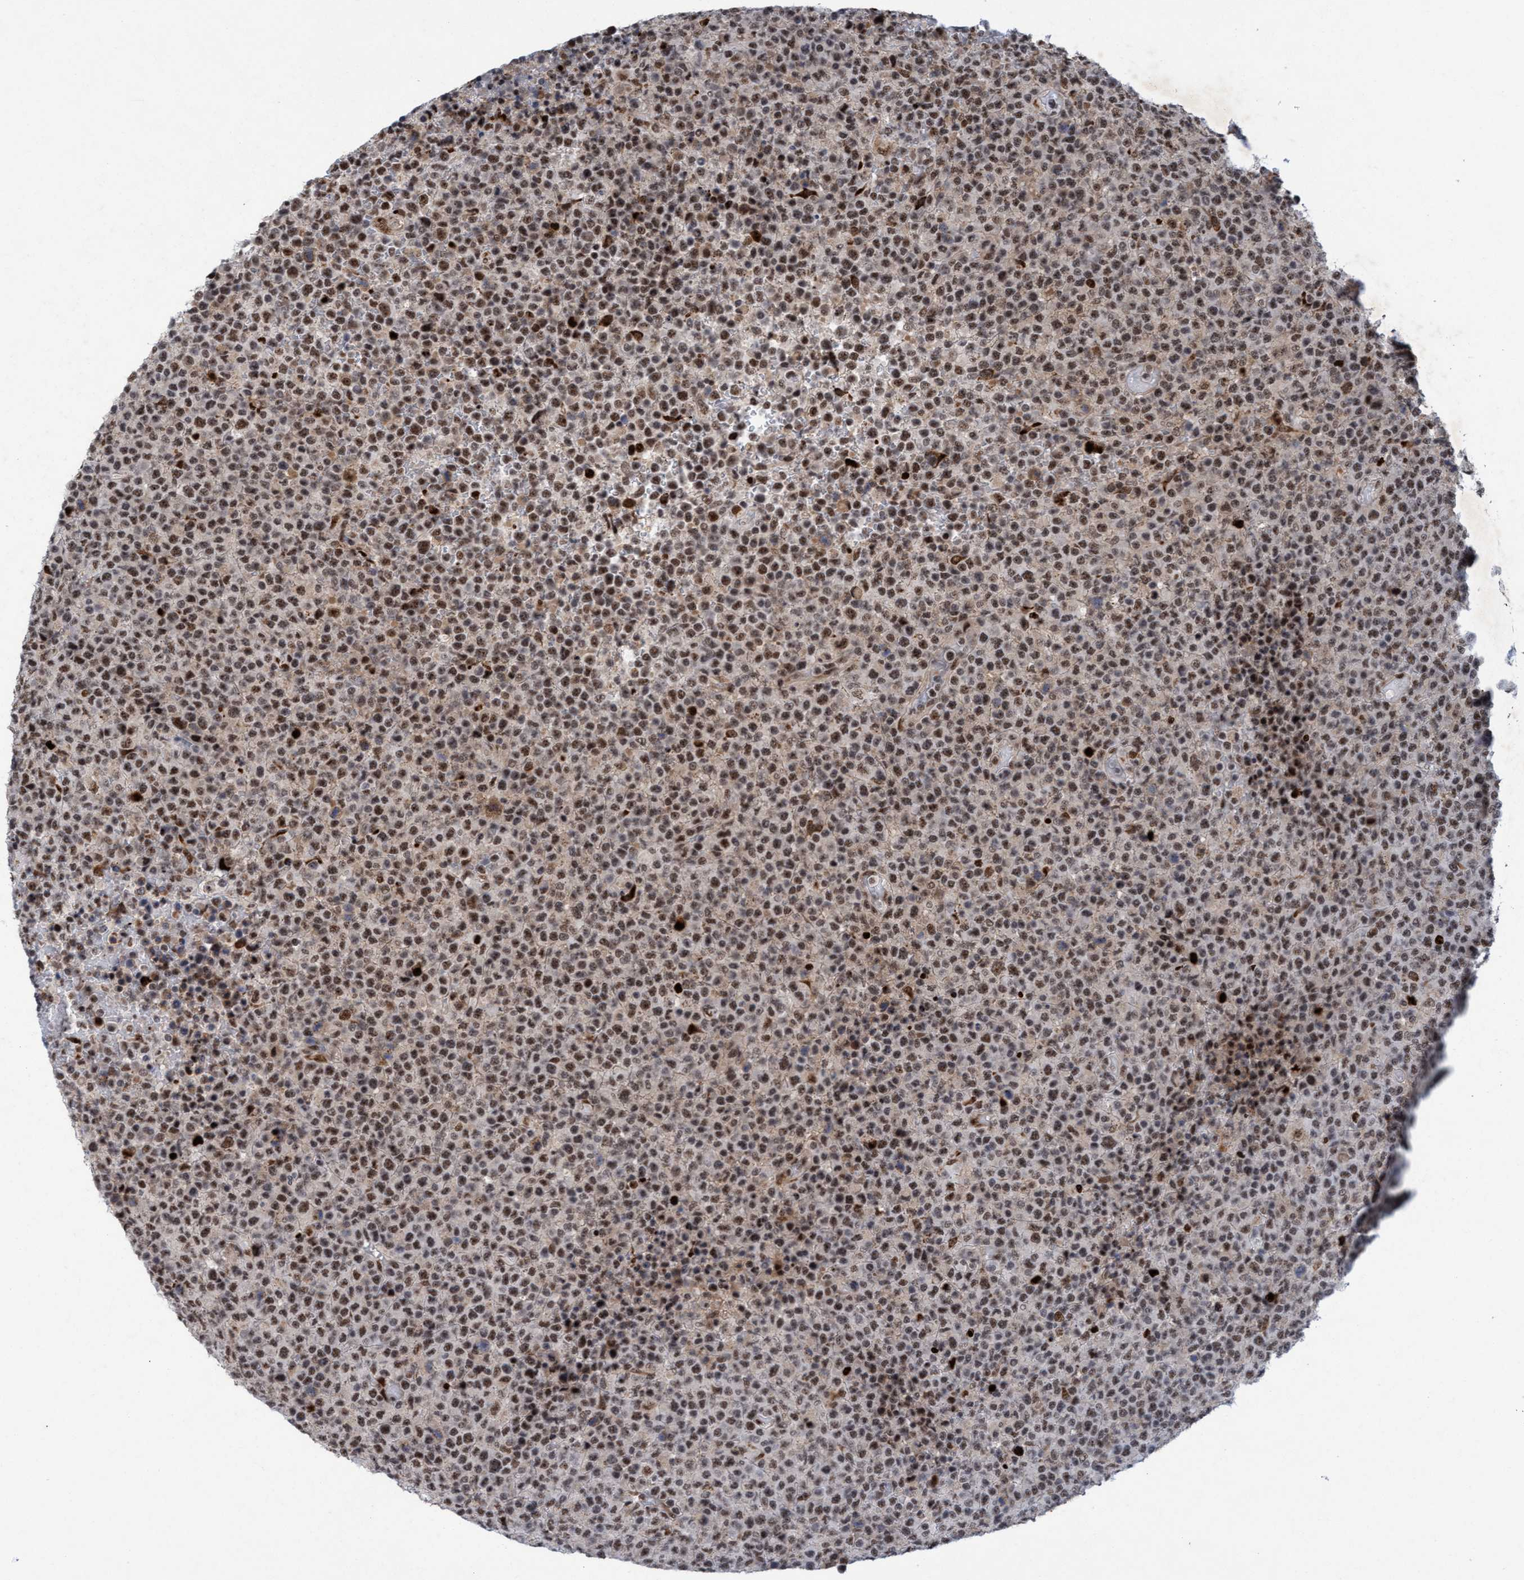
{"staining": {"intensity": "moderate", "quantity": ">75%", "location": "nuclear"}, "tissue": "lymphoma", "cell_type": "Tumor cells", "image_type": "cancer", "snomed": [{"axis": "morphology", "description": "Malignant lymphoma, non-Hodgkin's type, High grade"}, {"axis": "topography", "description": "Lymph node"}], "caption": "Immunohistochemistry staining of malignant lymphoma, non-Hodgkin's type (high-grade), which shows medium levels of moderate nuclear staining in approximately >75% of tumor cells indicating moderate nuclear protein staining. The staining was performed using DAB (3,3'-diaminobenzidine) (brown) for protein detection and nuclei were counterstained in hematoxylin (blue).", "gene": "GLT6D1", "patient": {"sex": "male", "age": 13}}